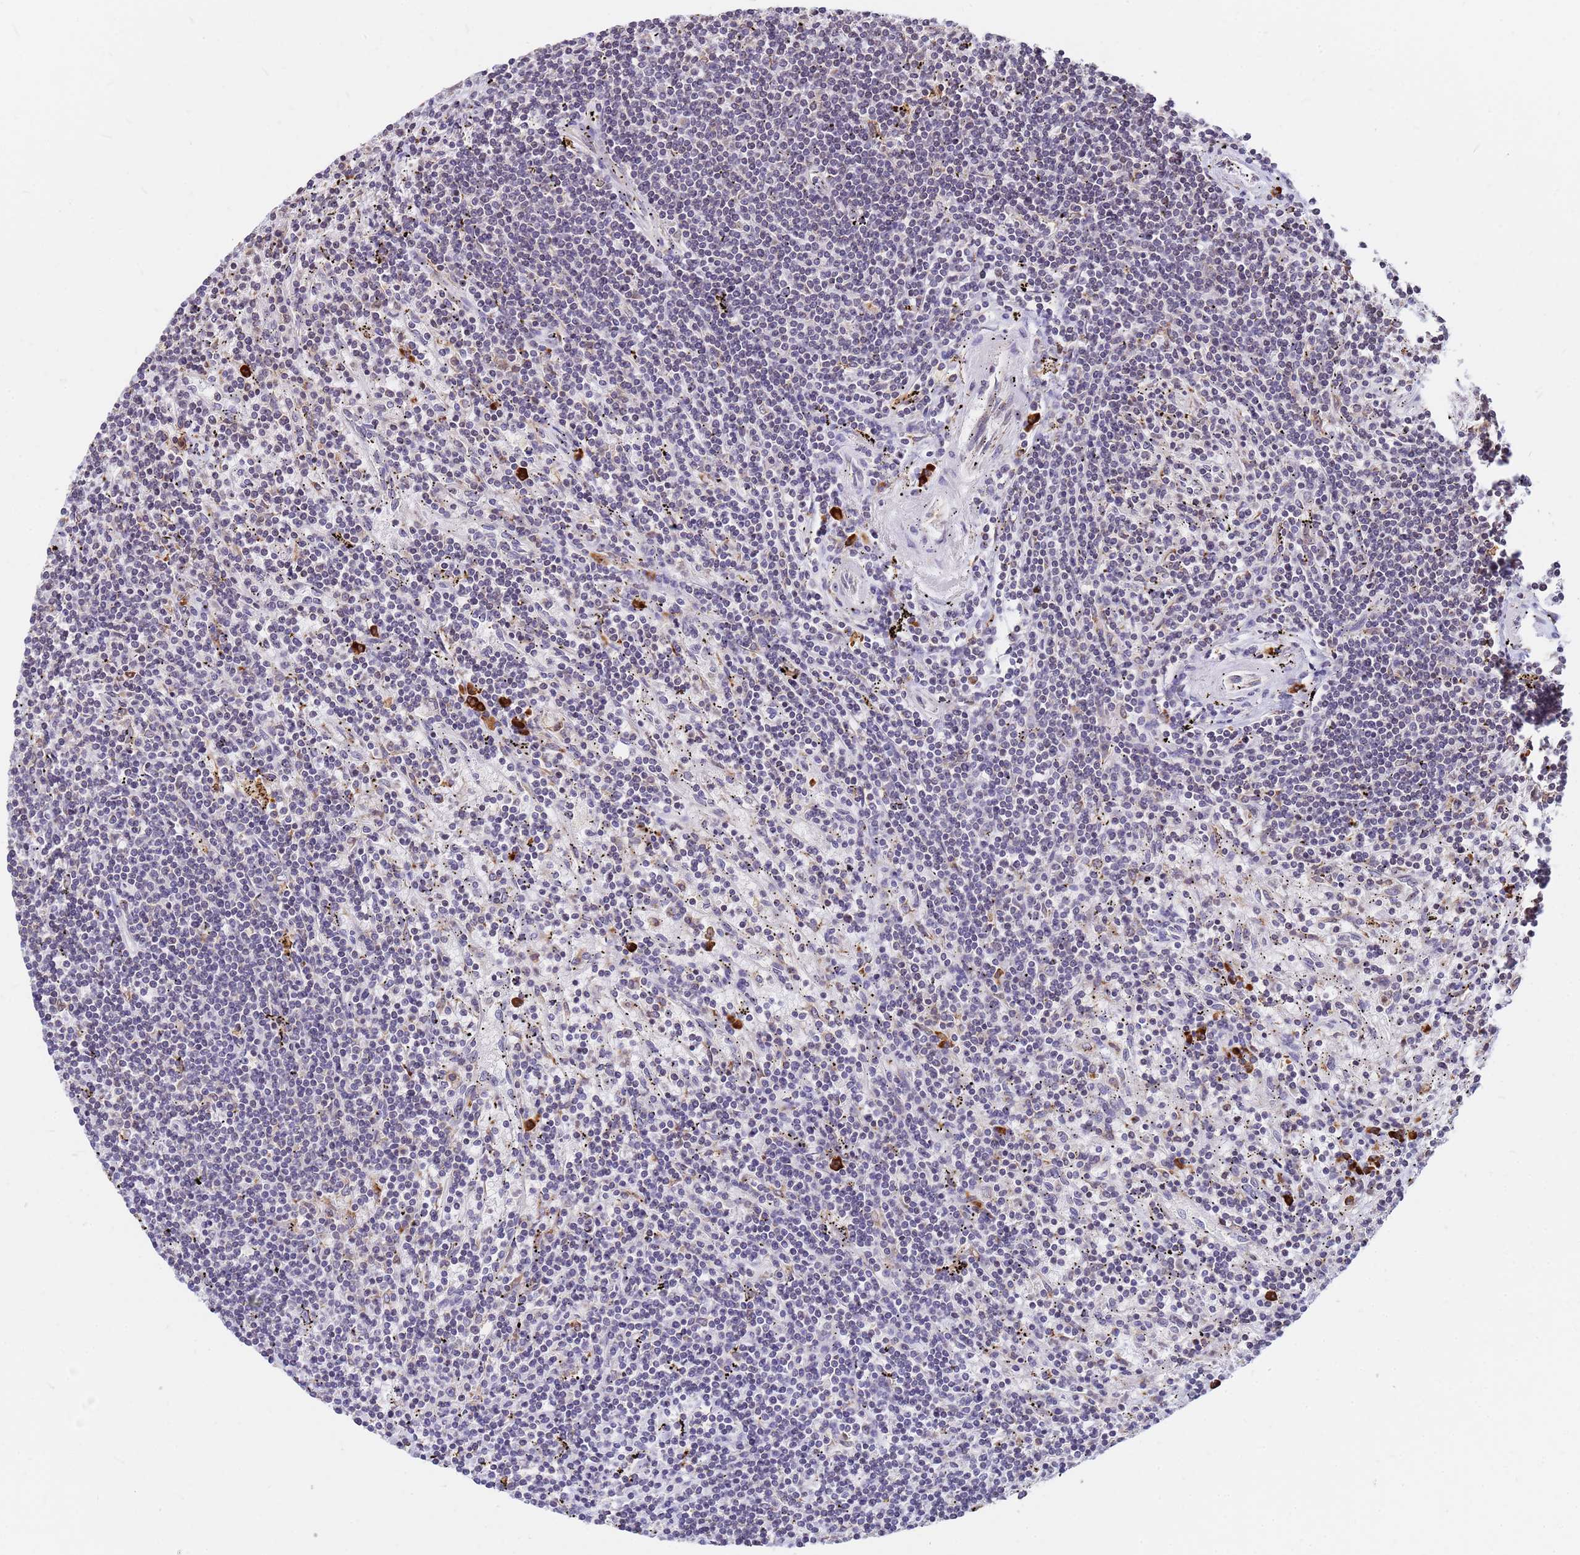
{"staining": {"intensity": "negative", "quantity": "none", "location": "none"}, "tissue": "lymphoma", "cell_type": "Tumor cells", "image_type": "cancer", "snomed": [{"axis": "morphology", "description": "Malignant lymphoma, non-Hodgkin's type, Low grade"}, {"axis": "topography", "description": "Spleen"}], "caption": "This histopathology image is of malignant lymphoma, non-Hodgkin's type (low-grade) stained with IHC to label a protein in brown with the nuclei are counter-stained blue. There is no expression in tumor cells.", "gene": "SSR4", "patient": {"sex": "male", "age": 76}}